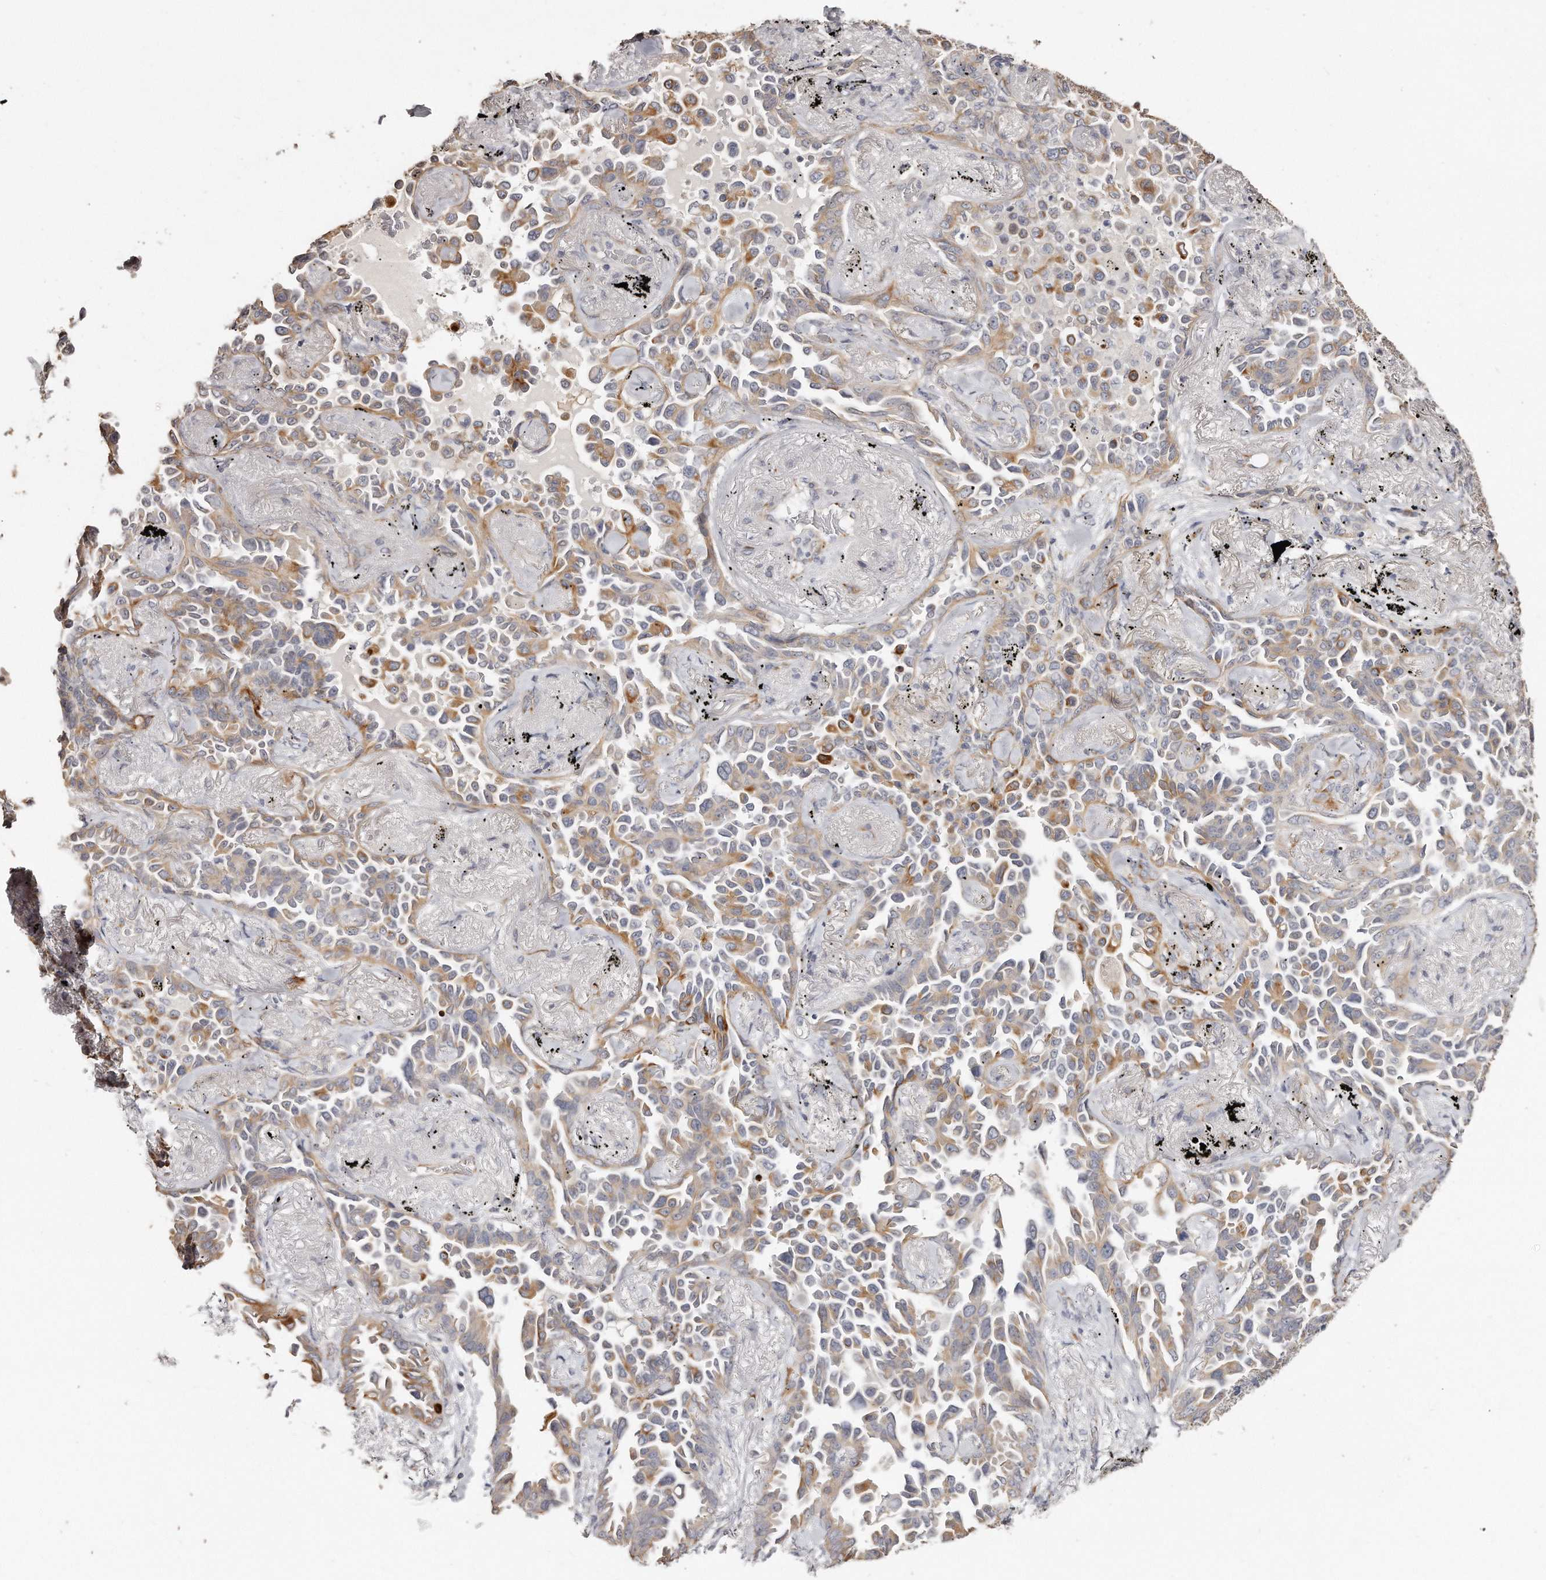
{"staining": {"intensity": "moderate", "quantity": "<25%", "location": "cytoplasmic/membranous"}, "tissue": "lung cancer", "cell_type": "Tumor cells", "image_type": "cancer", "snomed": [{"axis": "morphology", "description": "Adenocarcinoma, NOS"}, {"axis": "topography", "description": "Lung"}], "caption": "There is low levels of moderate cytoplasmic/membranous staining in tumor cells of lung cancer (adenocarcinoma), as demonstrated by immunohistochemical staining (brown color).", "gene": "ZYG11A", "patient": {"sex": "female", "age": 67}}